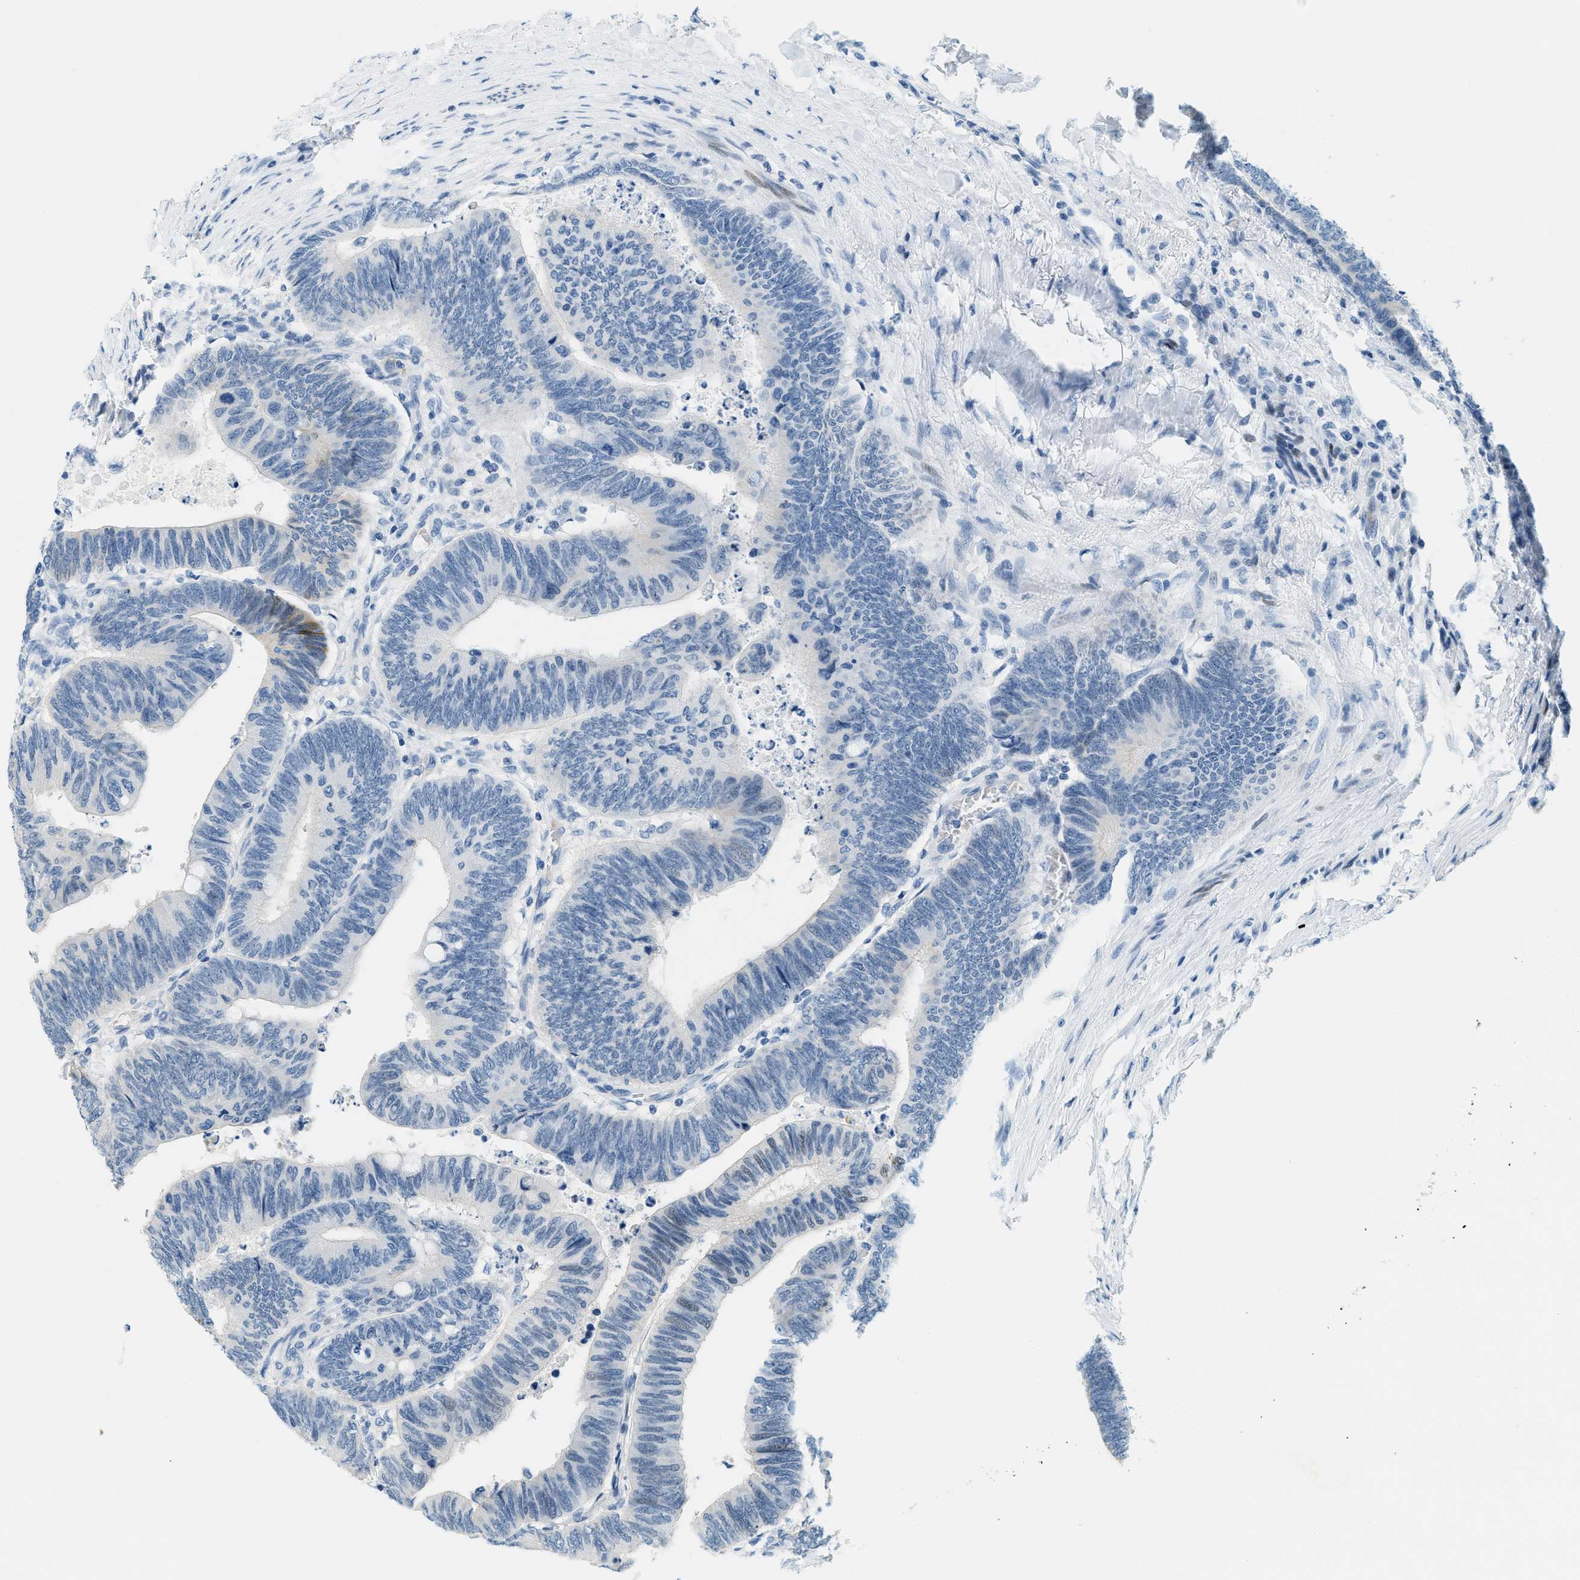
{"staining": {"intensity": "negative", "quantity": "none", "location": "none"}, "tissue": "colorectal cancer", "cell_type": "Tumor cells", "image_type": "cancer", "snomed": [{"axis": "morphology", "description": "Normal tissue, NOS"}, {"axis": "morphology", "description": "Adenocarcinoma, NOS"}, {"axis": "topography", "description": "Rectum"}, {"axis": "topography", "description": "Peripheral nerve tissue"}], "caption": "Colorectal cancer (adenocarcinoma) was stained to show a protein in brown. There is no significant positivity in tumor cells.", "gene": "CYP4X1", "patient": {"sex": "male", "age": 92}}